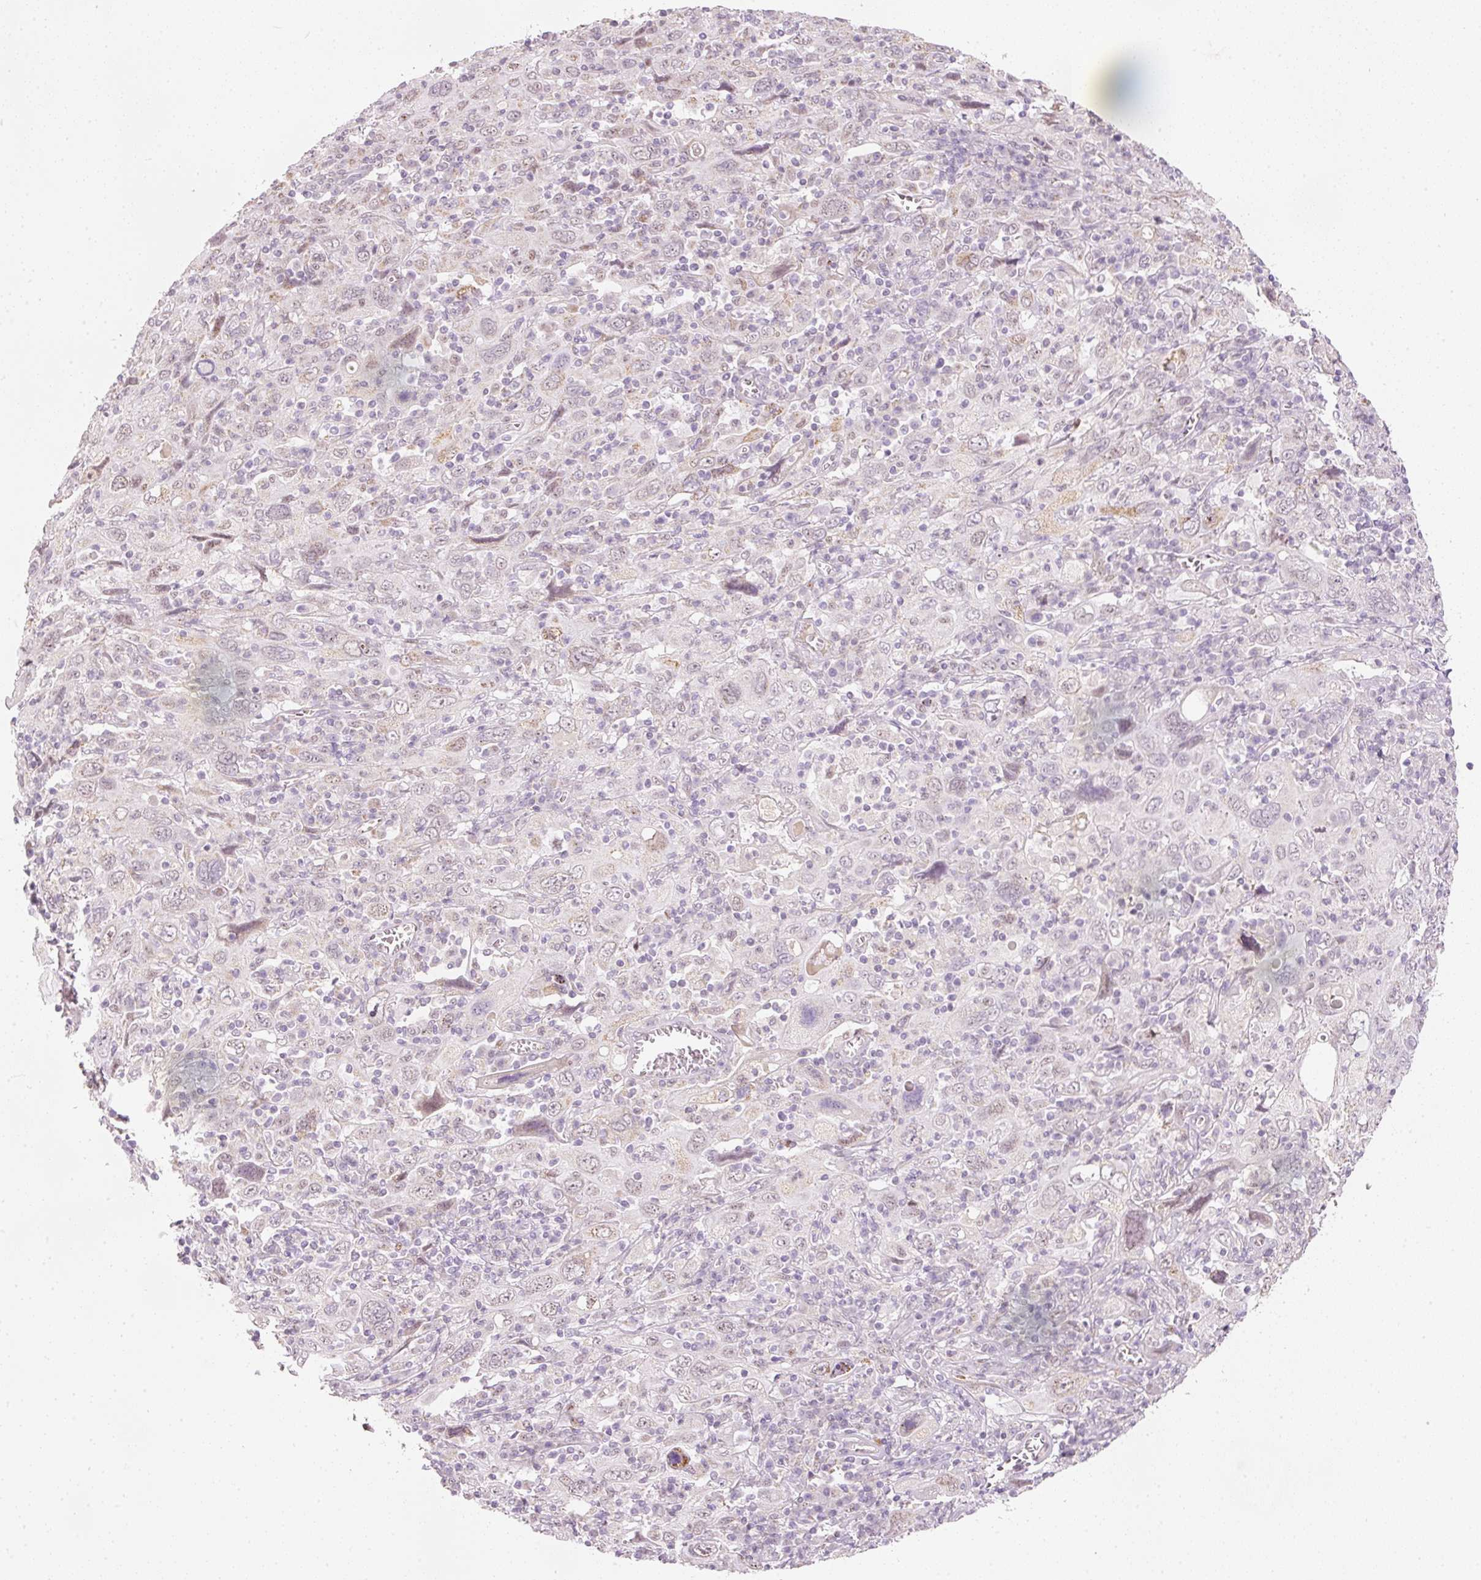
{"staining": {"intensity": "negative", "quantity": "none", "location": "none"}, "tissue": "cervical cancer", "cell_type": "Tumor cells", "image_type": "cancer", "snomed": [{"axis": "morphology", "description": "Squamous cell carcinoma, NOS"}, {"axis": "topography", "description": "Cervix"}], "caption": "Immunohistochemical staining of human cervical cancer (squamous cell carcinoma) exhibits no significant positivity in tumor cells.", "gene": "RNF39", "patient": {"sex": "female", "age": 46}}